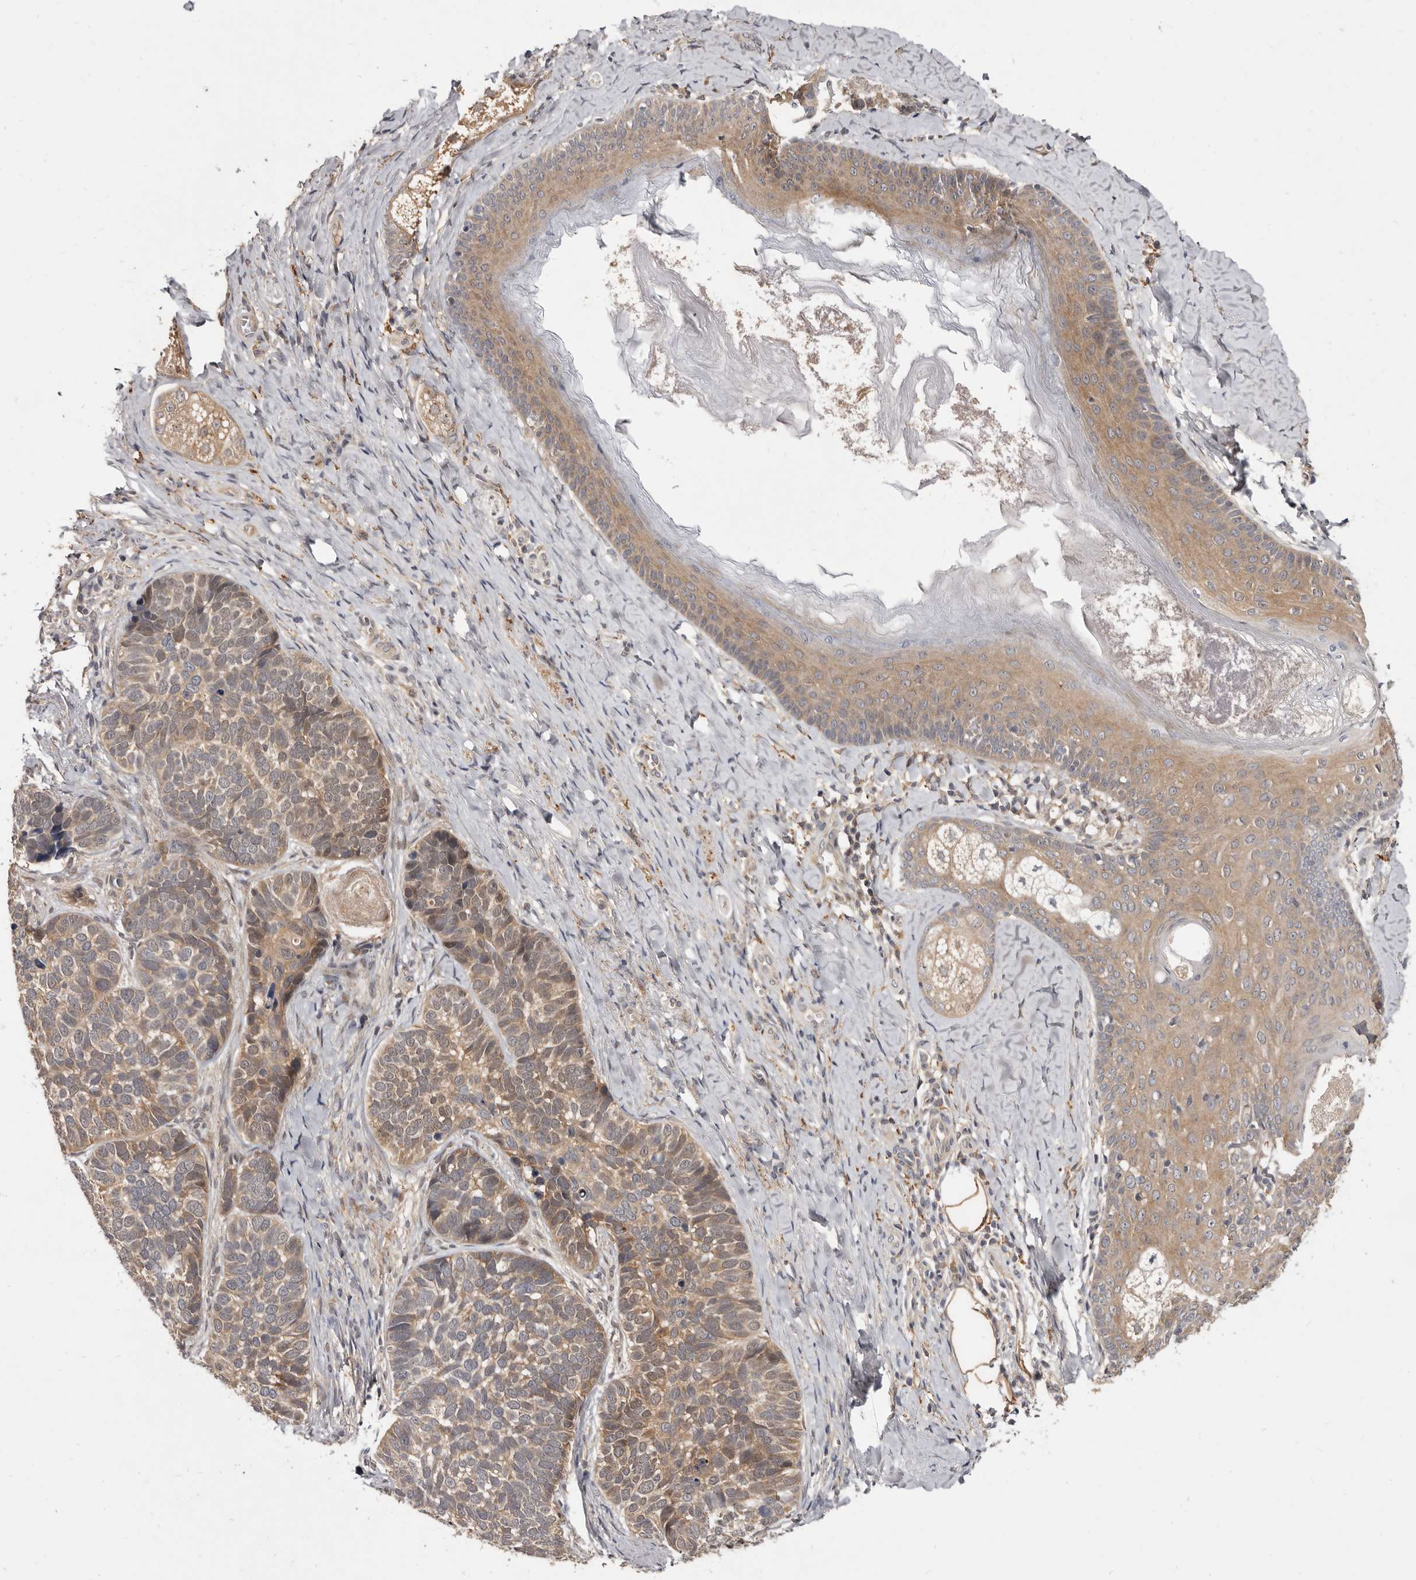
{"staining": {"intensity": "moderate", "quantity": "25%-75%", "location": "cytoplasmic/membranous"}, "tissue": "skin cancer", "cell_type": "Tumor cells", "image_type": "cancer", "snomed": [{"axis": "morphology", "description": "Basal cell carcinoma"}, {"axis": "topography", "description": "Skin"}], "caption": "There is medium levels of moderate cytoplasmic/membranous staining in tumor cells of basal cell carcinoma (skin), as demonstrated by immunohistochemical staining (brown color).", "gene": "INAVA", "patient": {"sex": "male", "age": 62}}